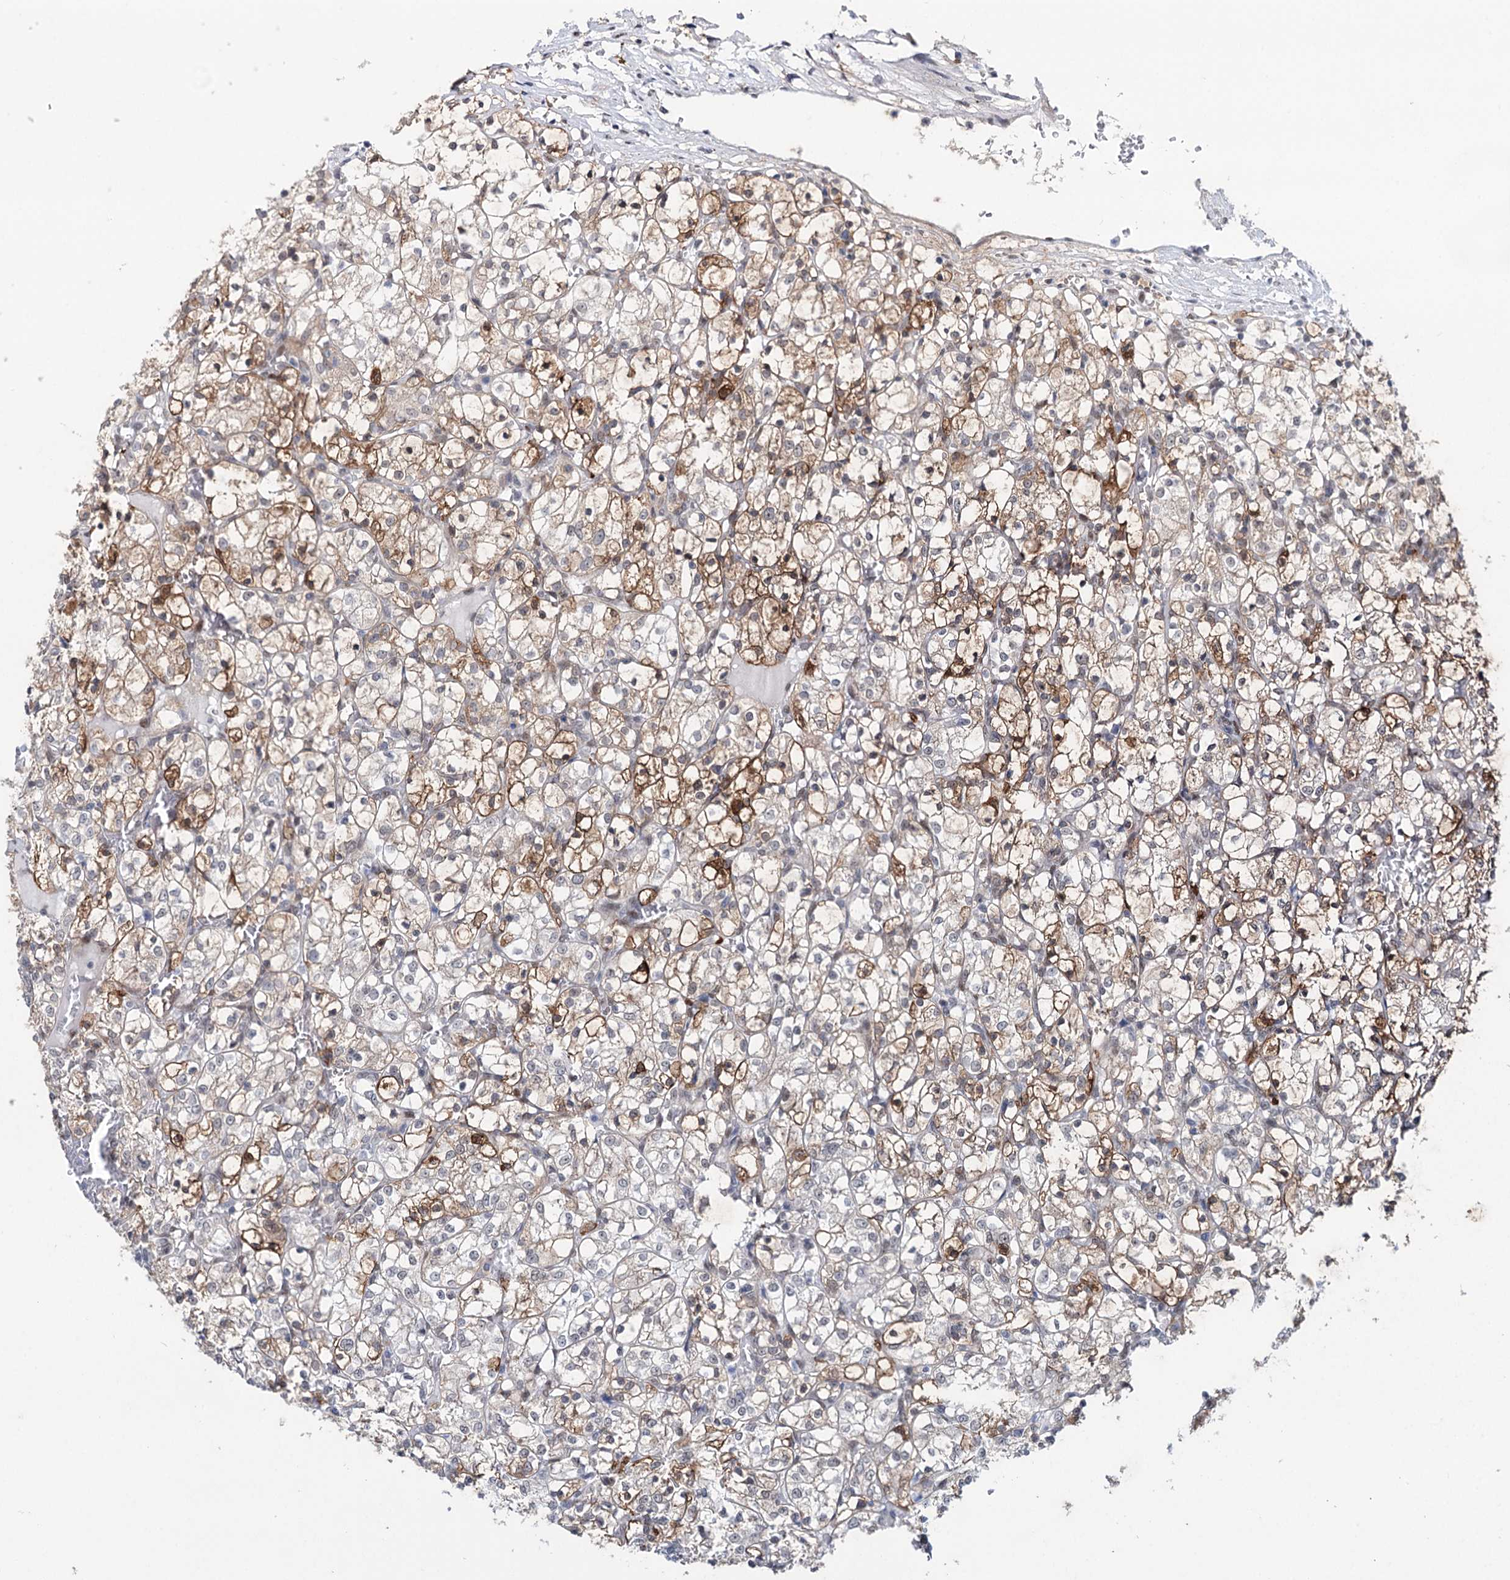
{"staining": {"intensity": "strong", "quantity": "25%-75%", "location": "cytoplasmic/membranous"}, "tissue": "renal cancer", "cell_type": "Tumor cells", "image_type": "cancer", "snomed": [{"axis": "morphology", "description": "Adenocarcinoma, NOS"}, {"axis": "topography", "description": "Kidney"}], "caption": "There is high levels of strong cytoplasmic/membranous expression in tumor cells of renal cancer, as demonstrated by immunohistochemical staining (brown color).", "gene": "FAM53A", "patient": {"sex": "female", "age": 69}}